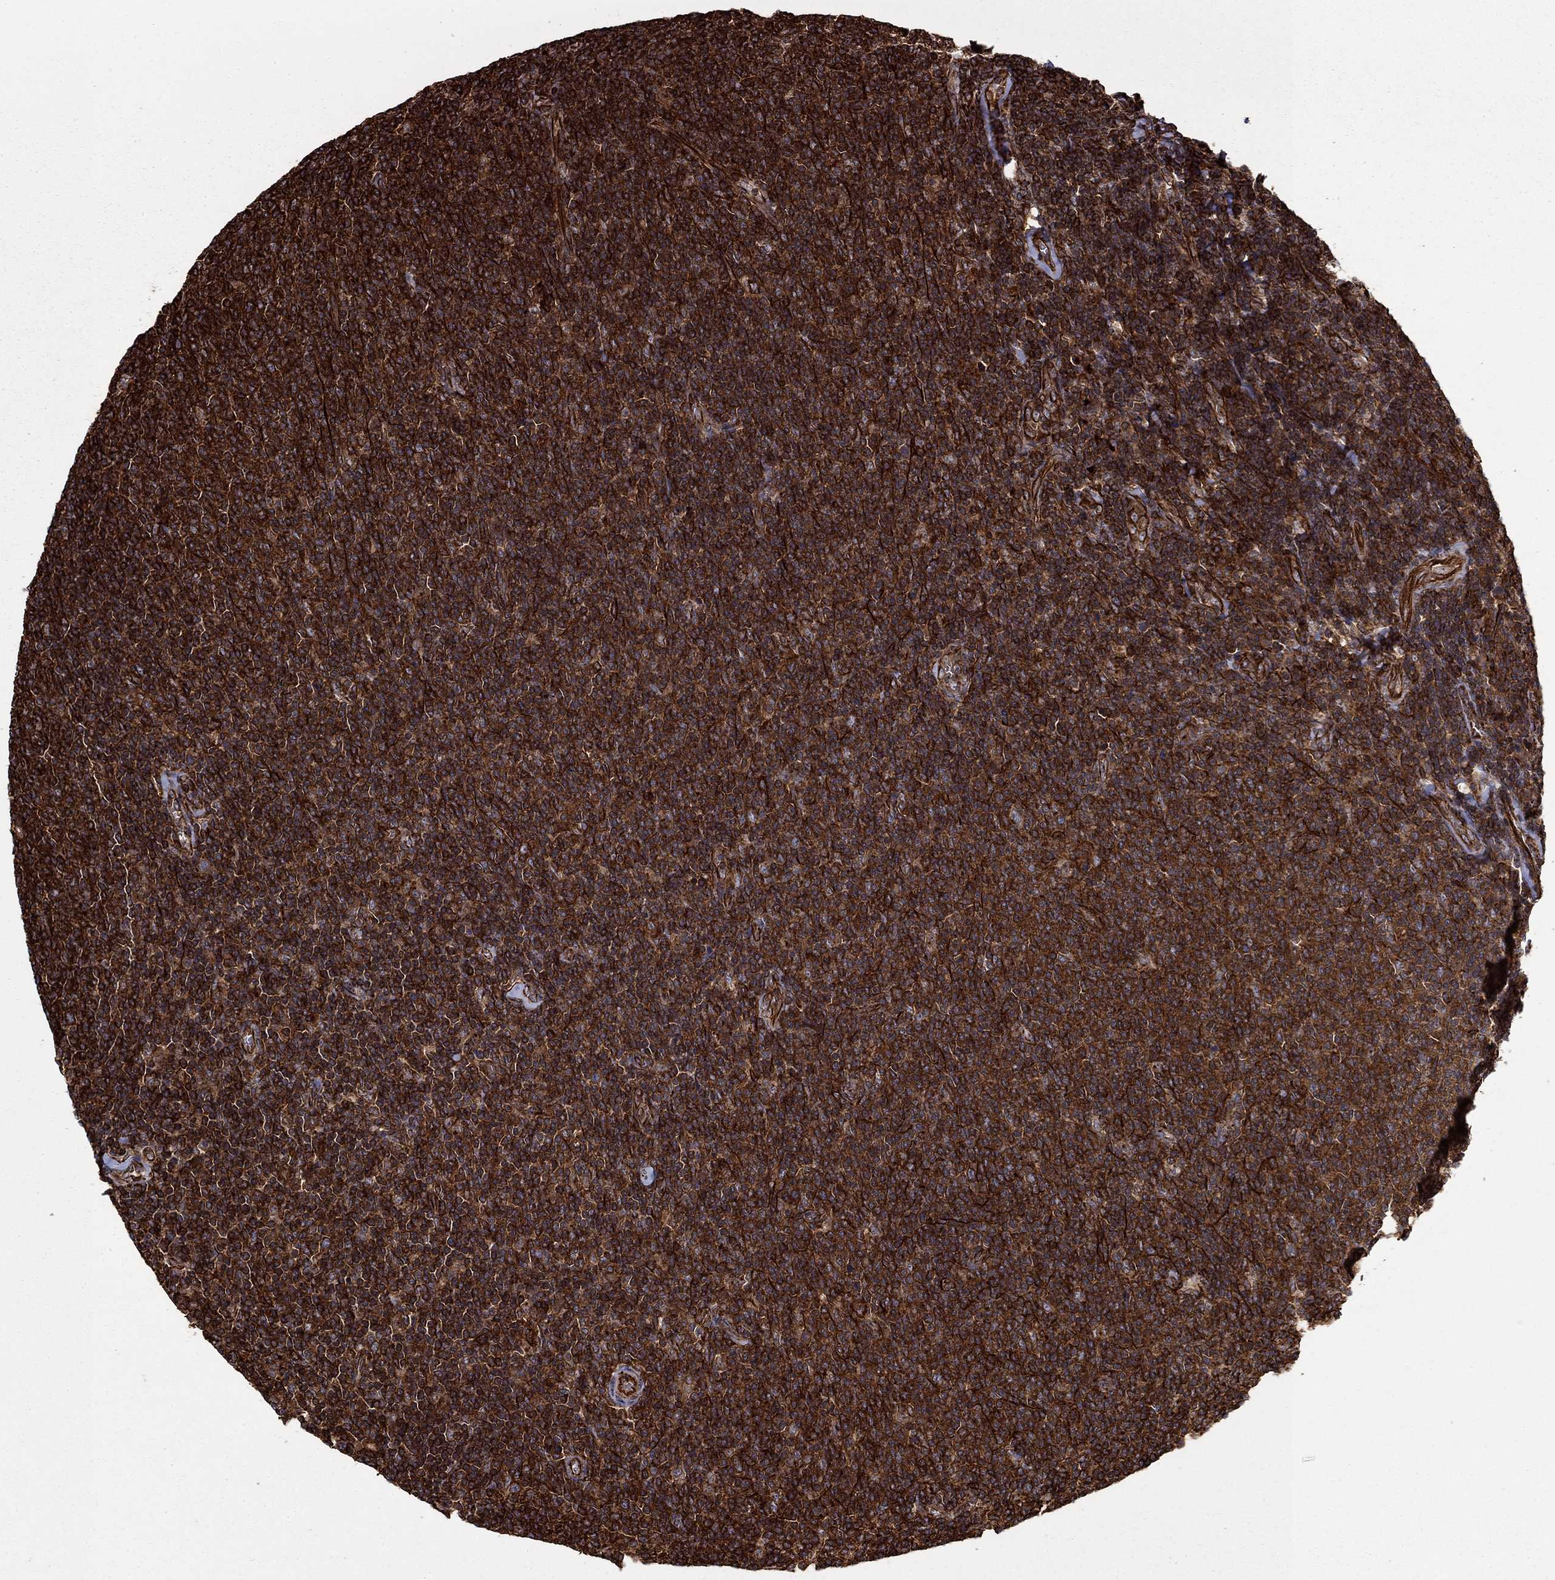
{"staining": {"intensity": "strong", "quantity": ">75%", "location": "cytoplasmic/membranous"}, "tissue": "lymphoma", "cell_type": "Tumor cells", "image_type": "cancer", "snomed": [{"axis": "morphology", "description": "Malignant lymphoma, non-Hodgkin's type, Low grade"}, {"axis": "topography", "description": "Lymph node"}], "caption": "Protein staining of lymphoma tissue shows strong cytoplasmic/membranous expression in about >75% of tumor cells. Using DAB (brown) and hematoxylin (blue) stains, captured at high magnification using brightfield microscopy.", "gene": "ADM", "patient": {"sex": "male", "age": 52}}